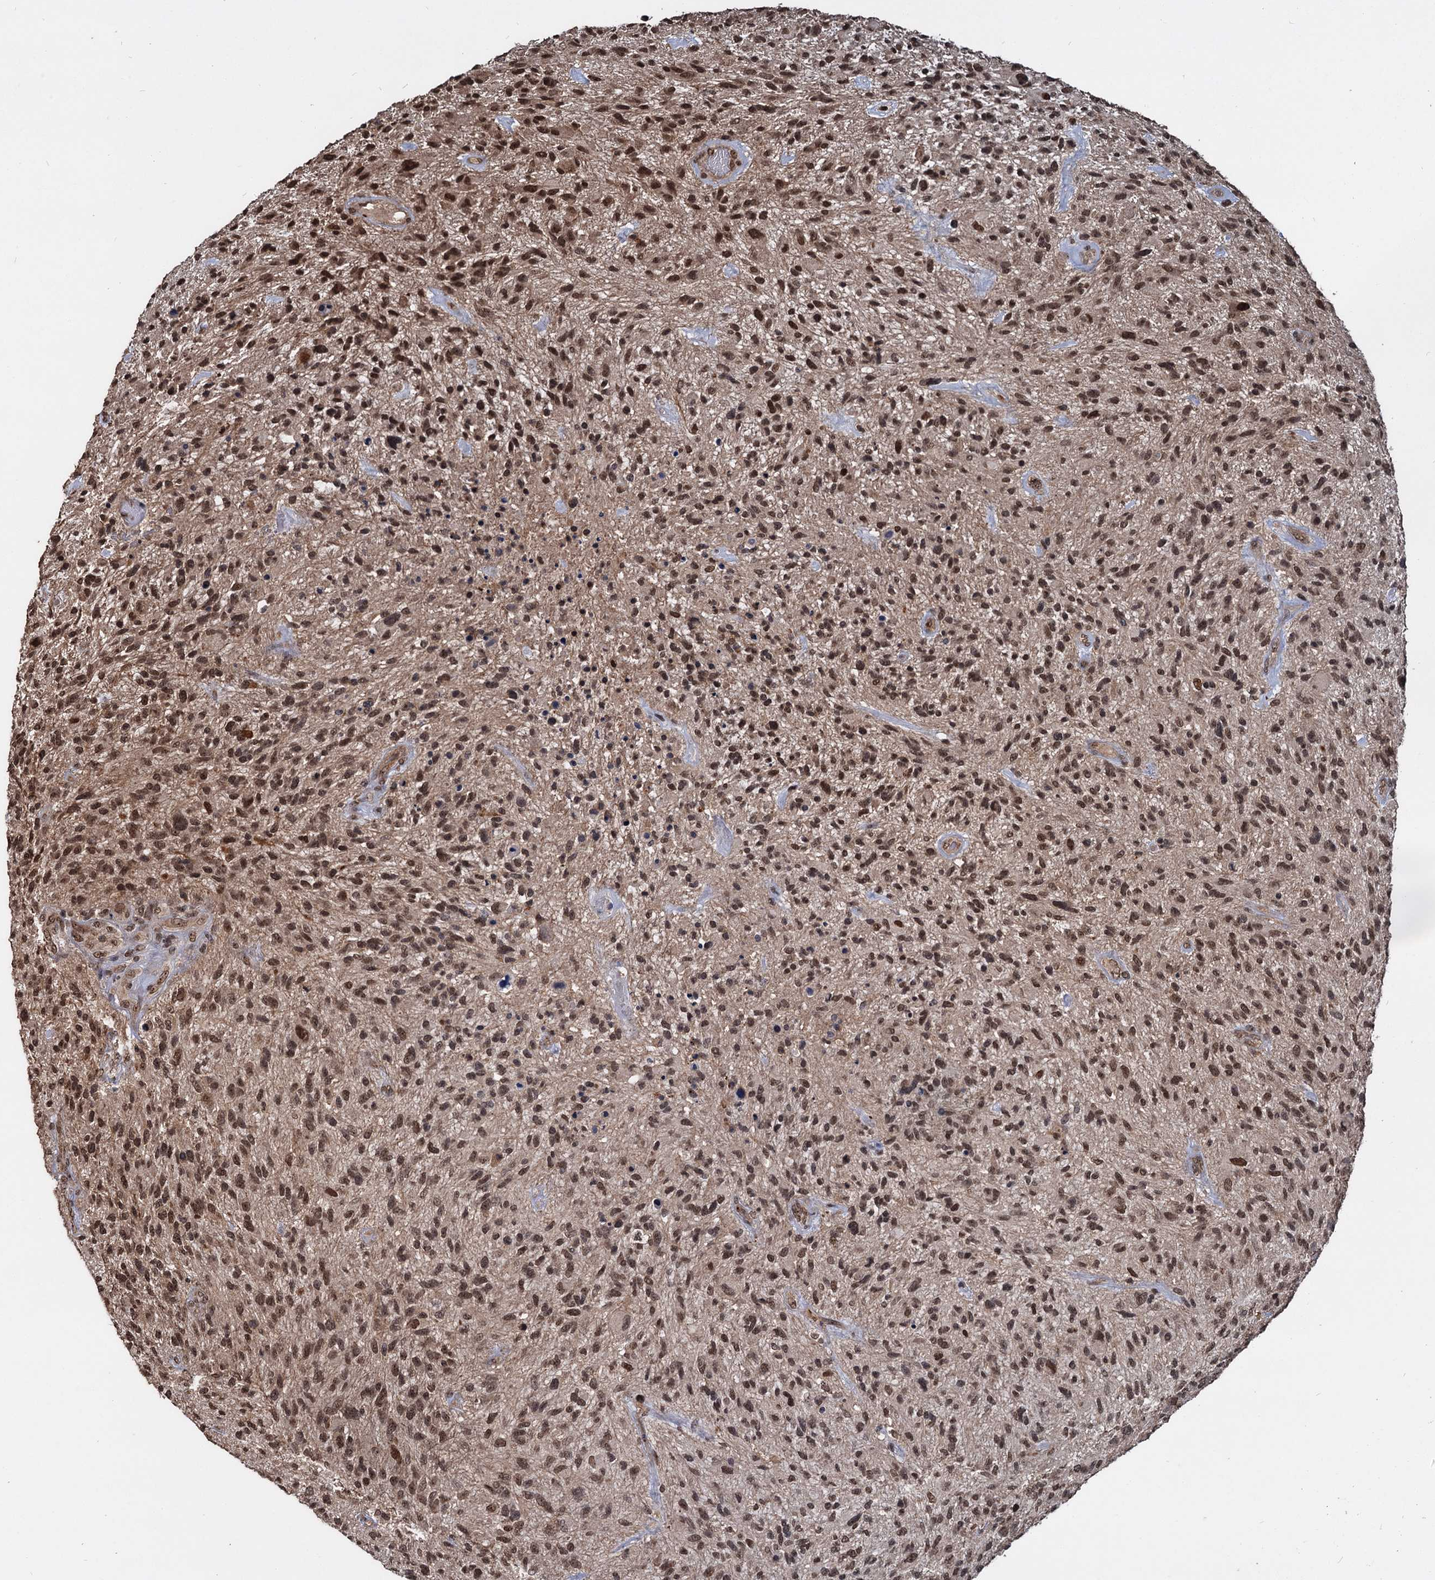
{"staining": {"intensity": "moderate", "quantity": ">75%", "location": "nuclear"}, "tissue": "glioma", "cell_type": "Tumor cells", "image_type": "cancer", "snomed": [{"axis": "morphology", "description": "Glioma, malignant, High grade"}, {"axis": "topography", "description": "Brain"}], "caption": "Protein expression analysis of human high-grade glioma (malignant) reveals moderate nuclear staining in approximately >75% of tumor cells. (IHC, brightfield microscopy, high magnification).", "gene": "FAM216B", "patient": {"sex": "male", "age": 47}}